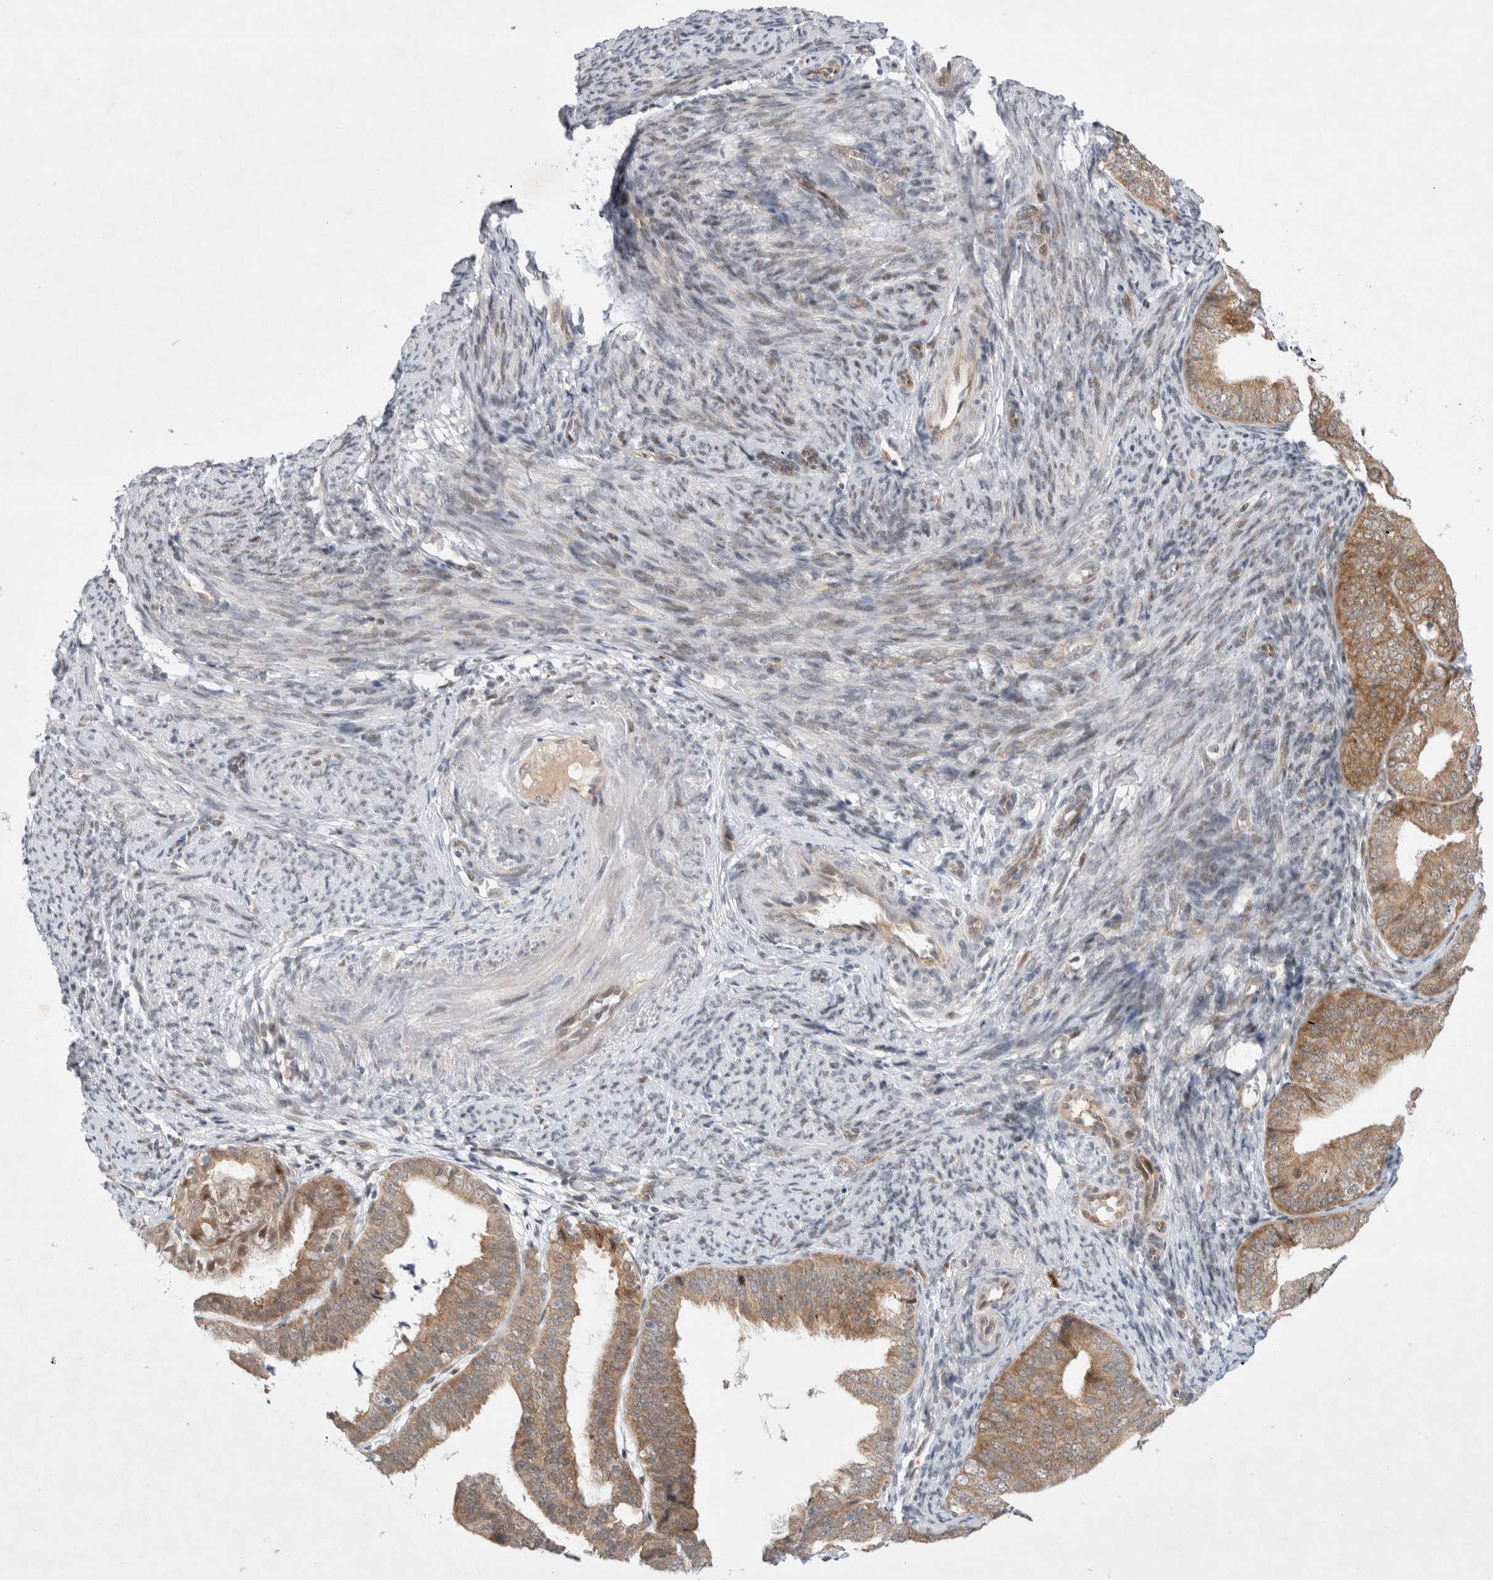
{"staining": {"intensity": "moderate", "quantity": ">75%", "location": "cytoplasmic/membranous,nuclear"}, "tissue": "endometrial cancer", "cell_type": "Tumor cells", "image_type": "cancer", "snomed": [{"axis": "morphology", "description": "Adenocarcinoma, NOS"}, {"axis": "topography", "description": "Endometrium"}], "caption": "Immunohistochemistry histopathology image of neoplastic tissue: endometrial adenocarcinoma stained using immunohistochemistry (IHC) demonstrates medium levels of moderate protein expression localized specifically in the cytoplasmic/membranous and nuclear of tumor cells, appearing as a cytoplasmic/membranous and nuclear brown color.", "gene": "WIPF2", "patient": {"sex": "female", "age": 63}}